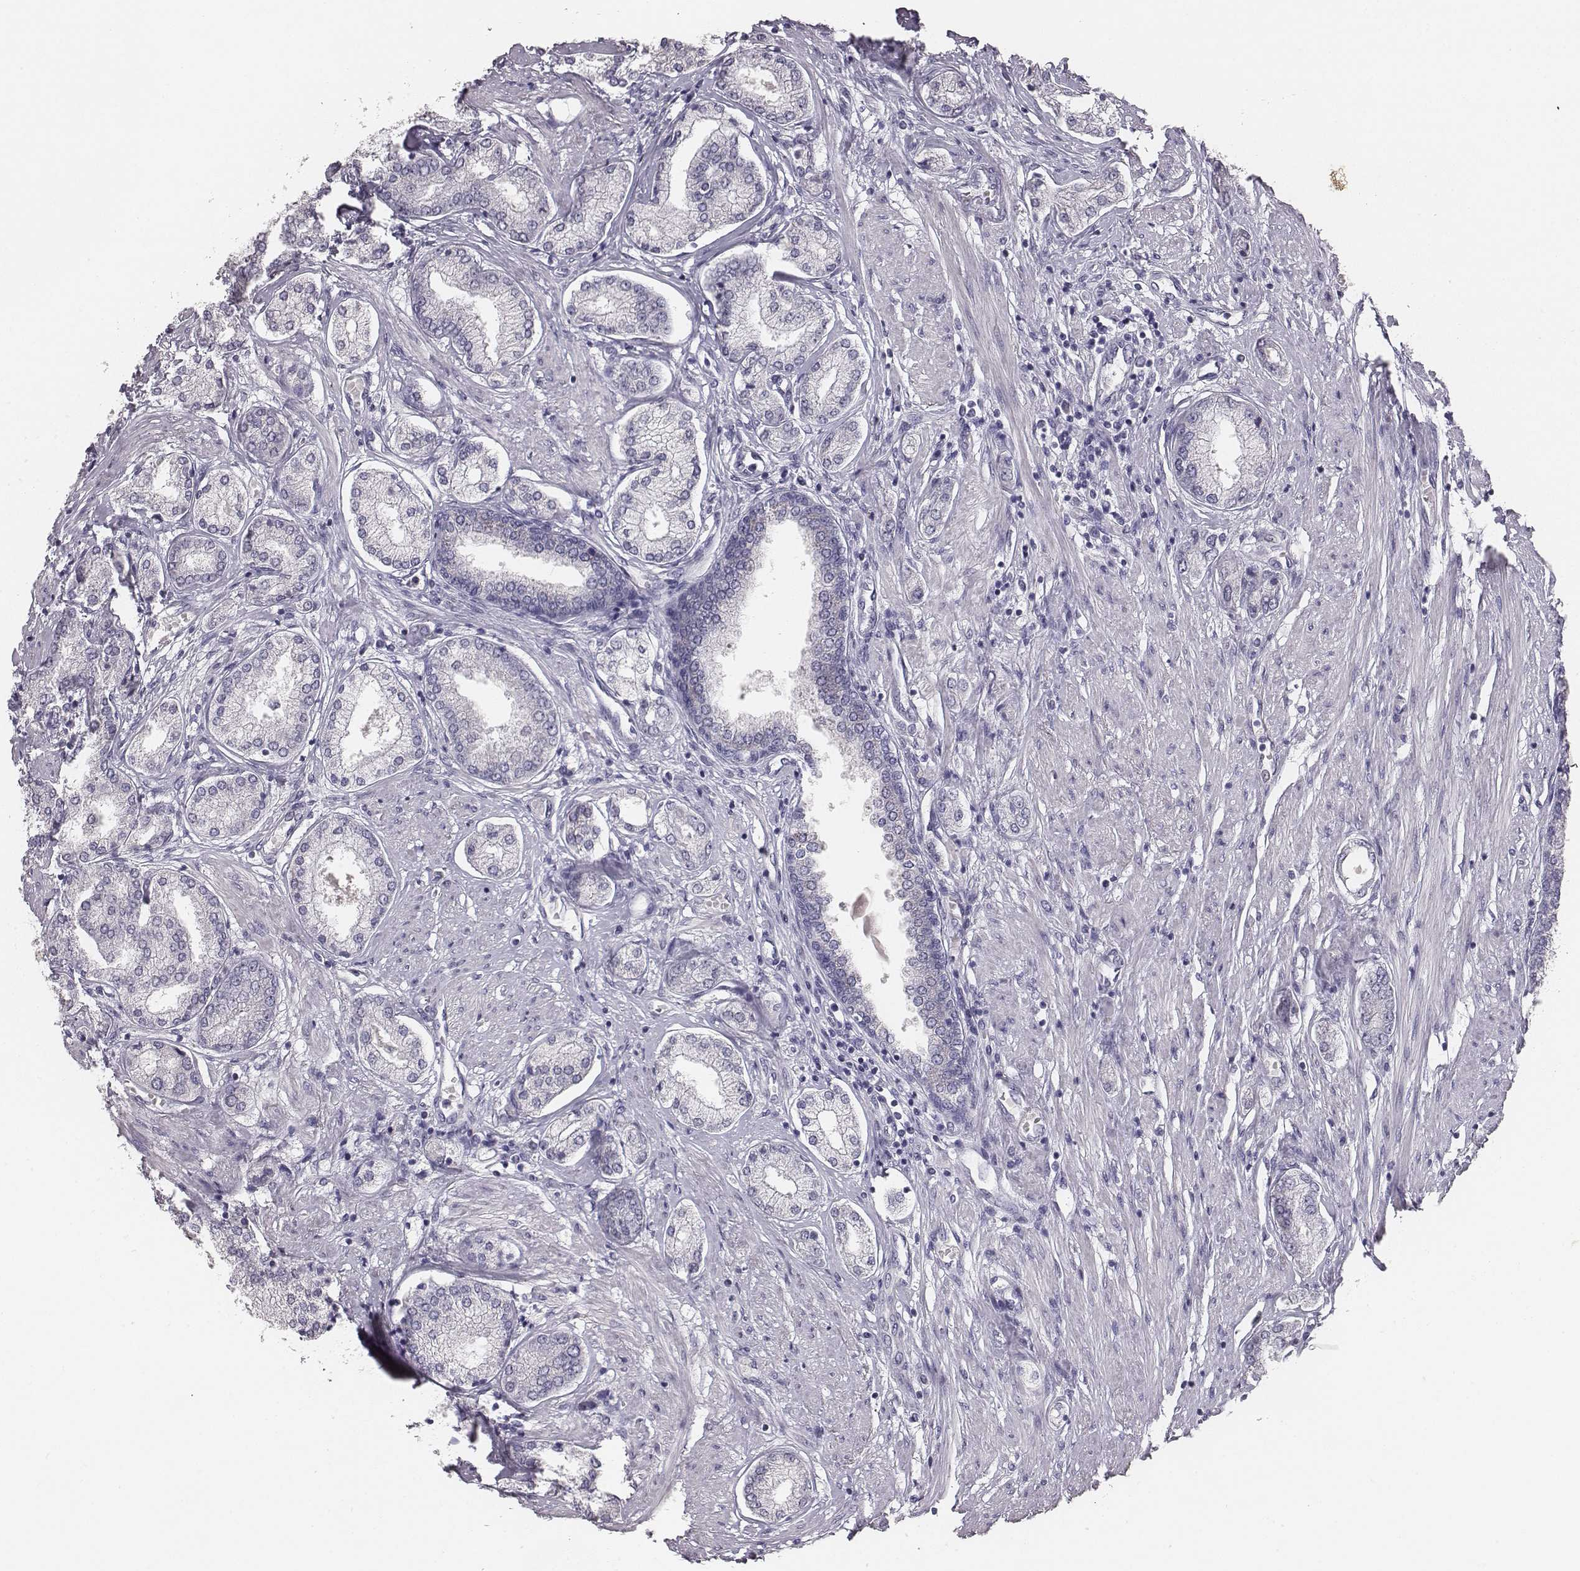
{"staining": {"intensity": "negative", "quantity": "none", "location": "none"}, "tissue": "prostate cancer", "cell_type": "Tumor cells", "image_type": "cancer", "snomed": [{"axis": "morphology", "description": "Adenocarcinoma, NOS"}, {"axis": "topography", "description": "Prostate"}], "caption": "Photomicrograph shows no protein staining in tumor cells of prostate adenocarcinoma tissue. (Stains: DAB (3,3'-diaminobenzidine) IHC with hematoxylin counter stain, Microscopy: brightfield microscopy at high magnification).", "gene": "MYH6", "patient": {"sex": "male", "age": 63}}